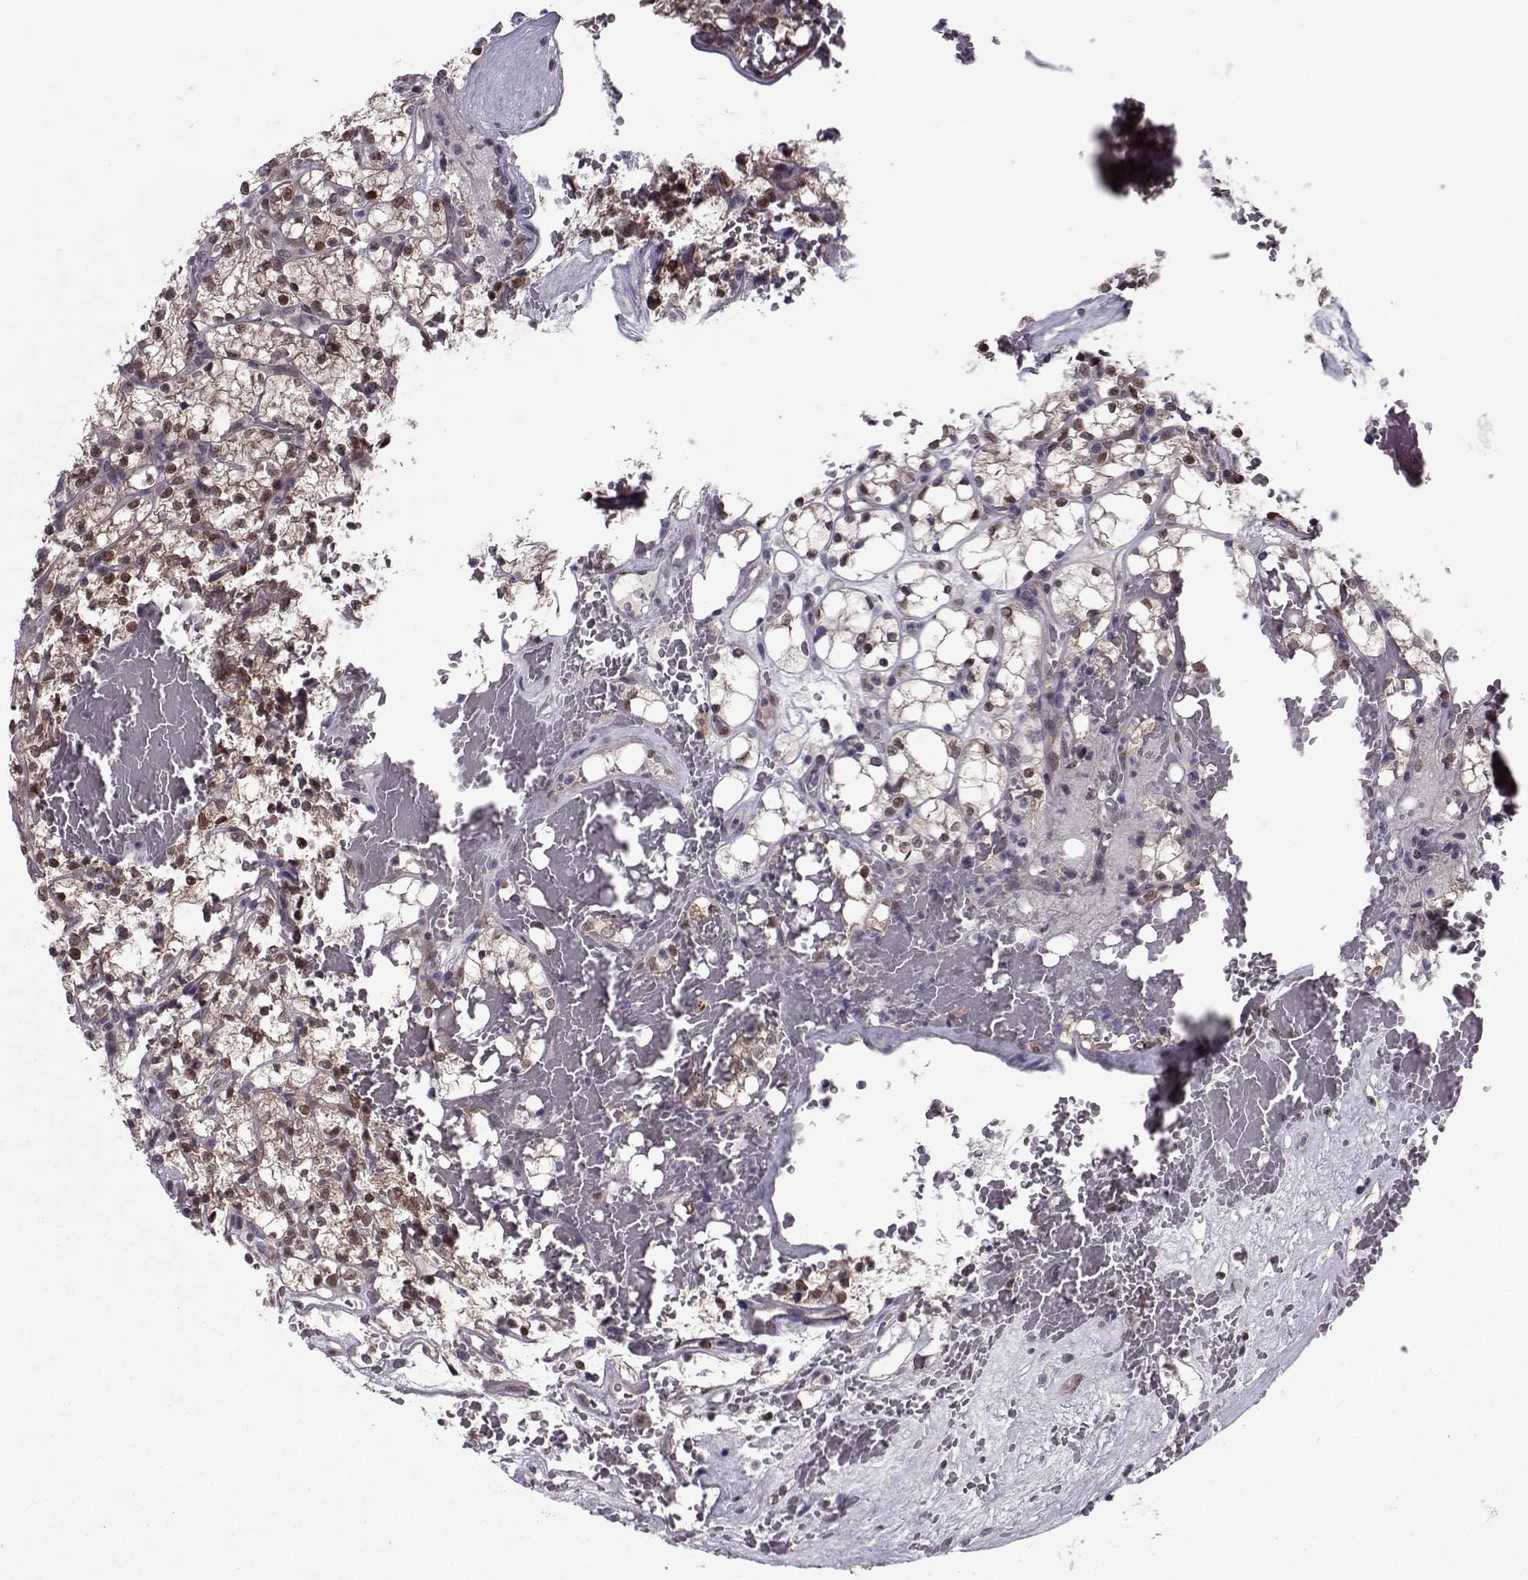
{"staining": {"intensity": "moderate", "quantity": "25%-75%", "location": "cytoplasmic/membranous,nuclear"}, "tissue": "renal cancer", "cell_type": "Tumor cells", "image_type": "cancer", "snomed": [{"axis": "morphology", "description": "Adenocarcinoma, NOS"}, {"axis": "topography", "description": "Kidney"}], "caption": "Immunohistochemistry histopathology image of neoplastic tissue: human renal cancer stained using IHC demonstrates medium levels of moderate protein expression localized specifically in the cytoplasmic/membranous and nuclear of tumor cells, appearing as a cytoplasmic/membranous and nuclear brown color.", "gene": "CDK4", "patient": {"sex": "female", "age": 69}}